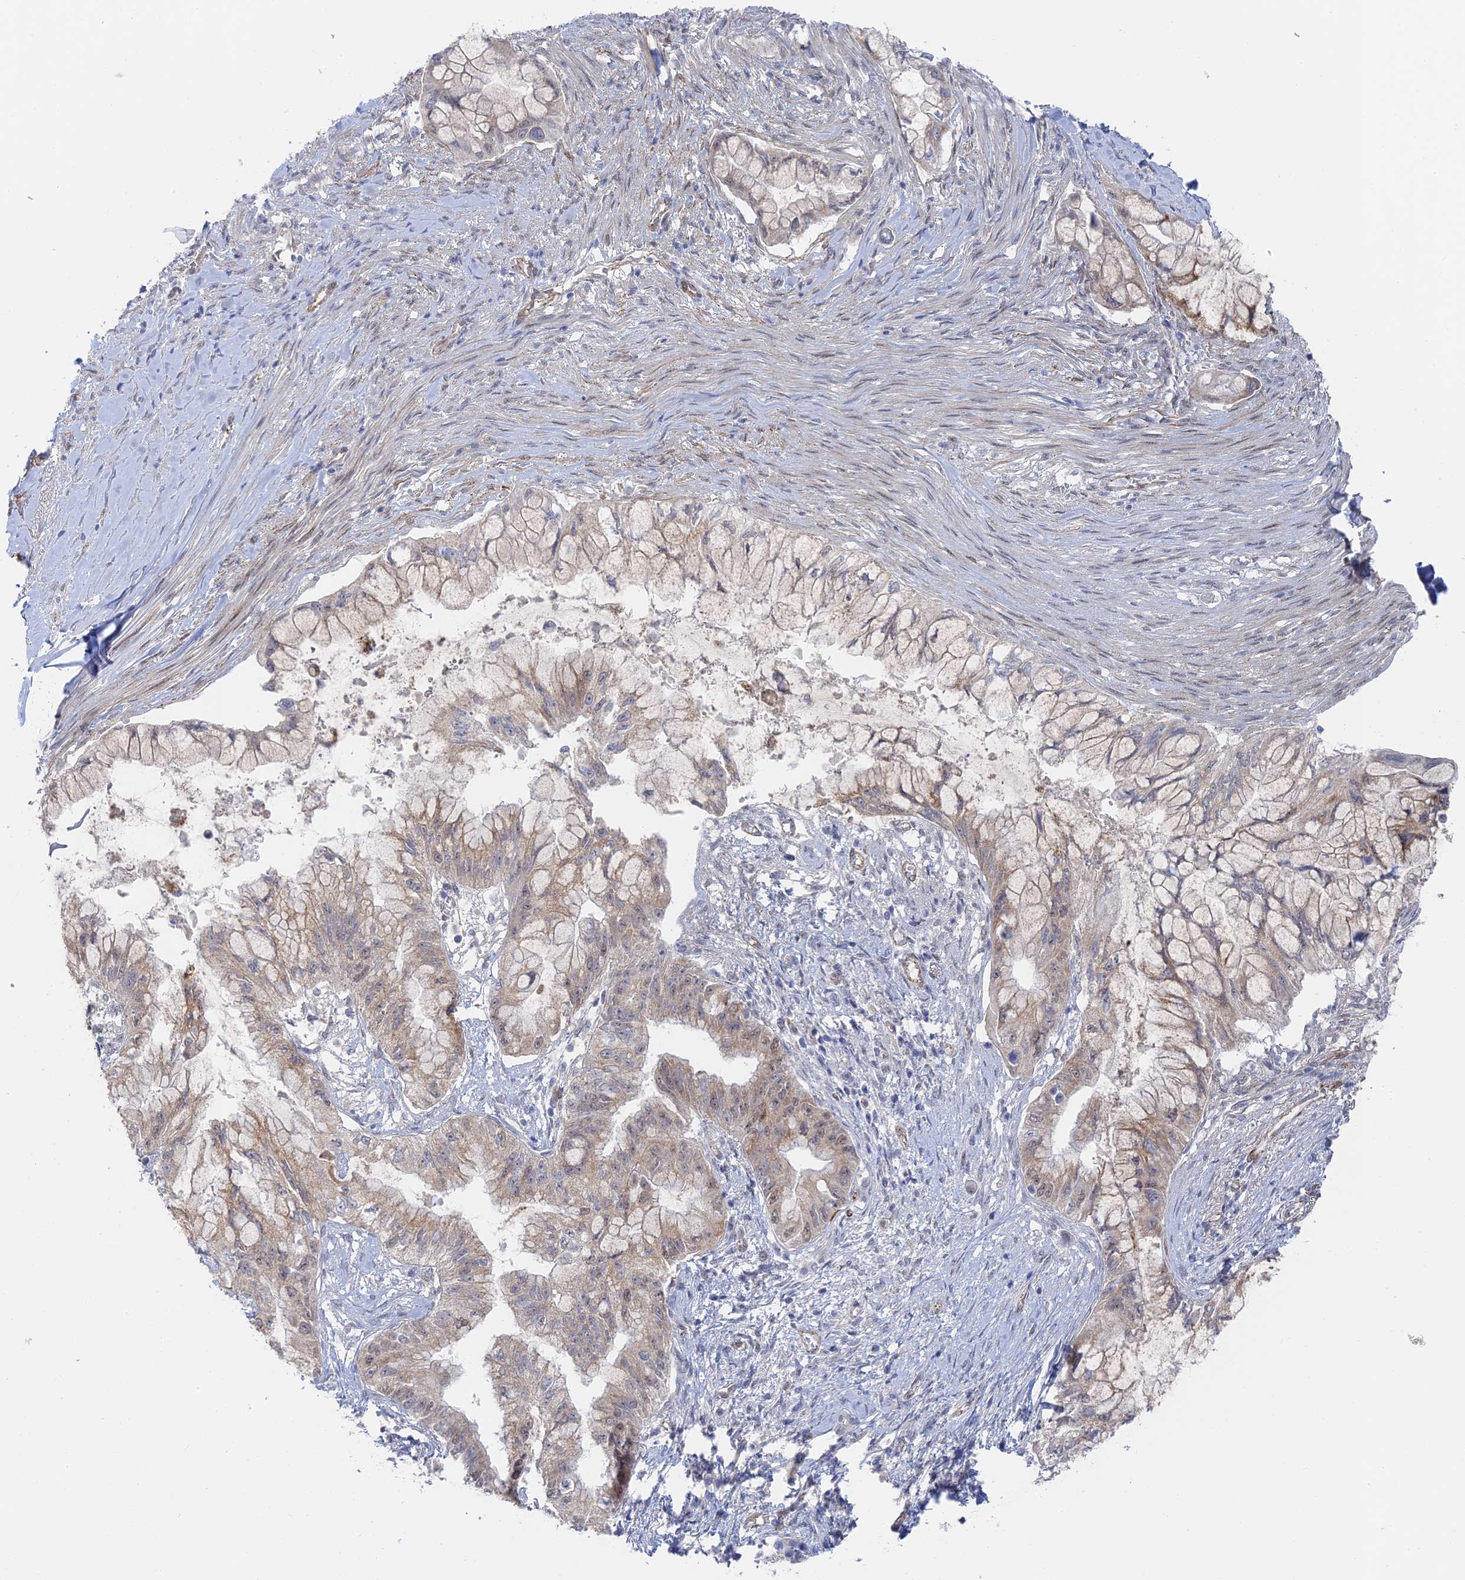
{"staining": {"intensity": "weak", "quantity": "25%-75%", "location": "cytoplasmic/membranous,nuclear"}, "tissue": "pancreatic cancer", "cell_type": "Tumor cells", "image_type": "cancer", "snomed": [{"axis": "morphology", "description": "Adenocarcinoma, NOS"}, {"axis": "topography", "description": "Pancreas"}], "caption": "Weak cytoplasmic/membranous and nuclear staining is appreciated in approximately 25%-75% of tumor cells in adenocarcinoma (pancreatic).", "gene": "CFAP92", "patient": {"sex": "male", "age": 48}}